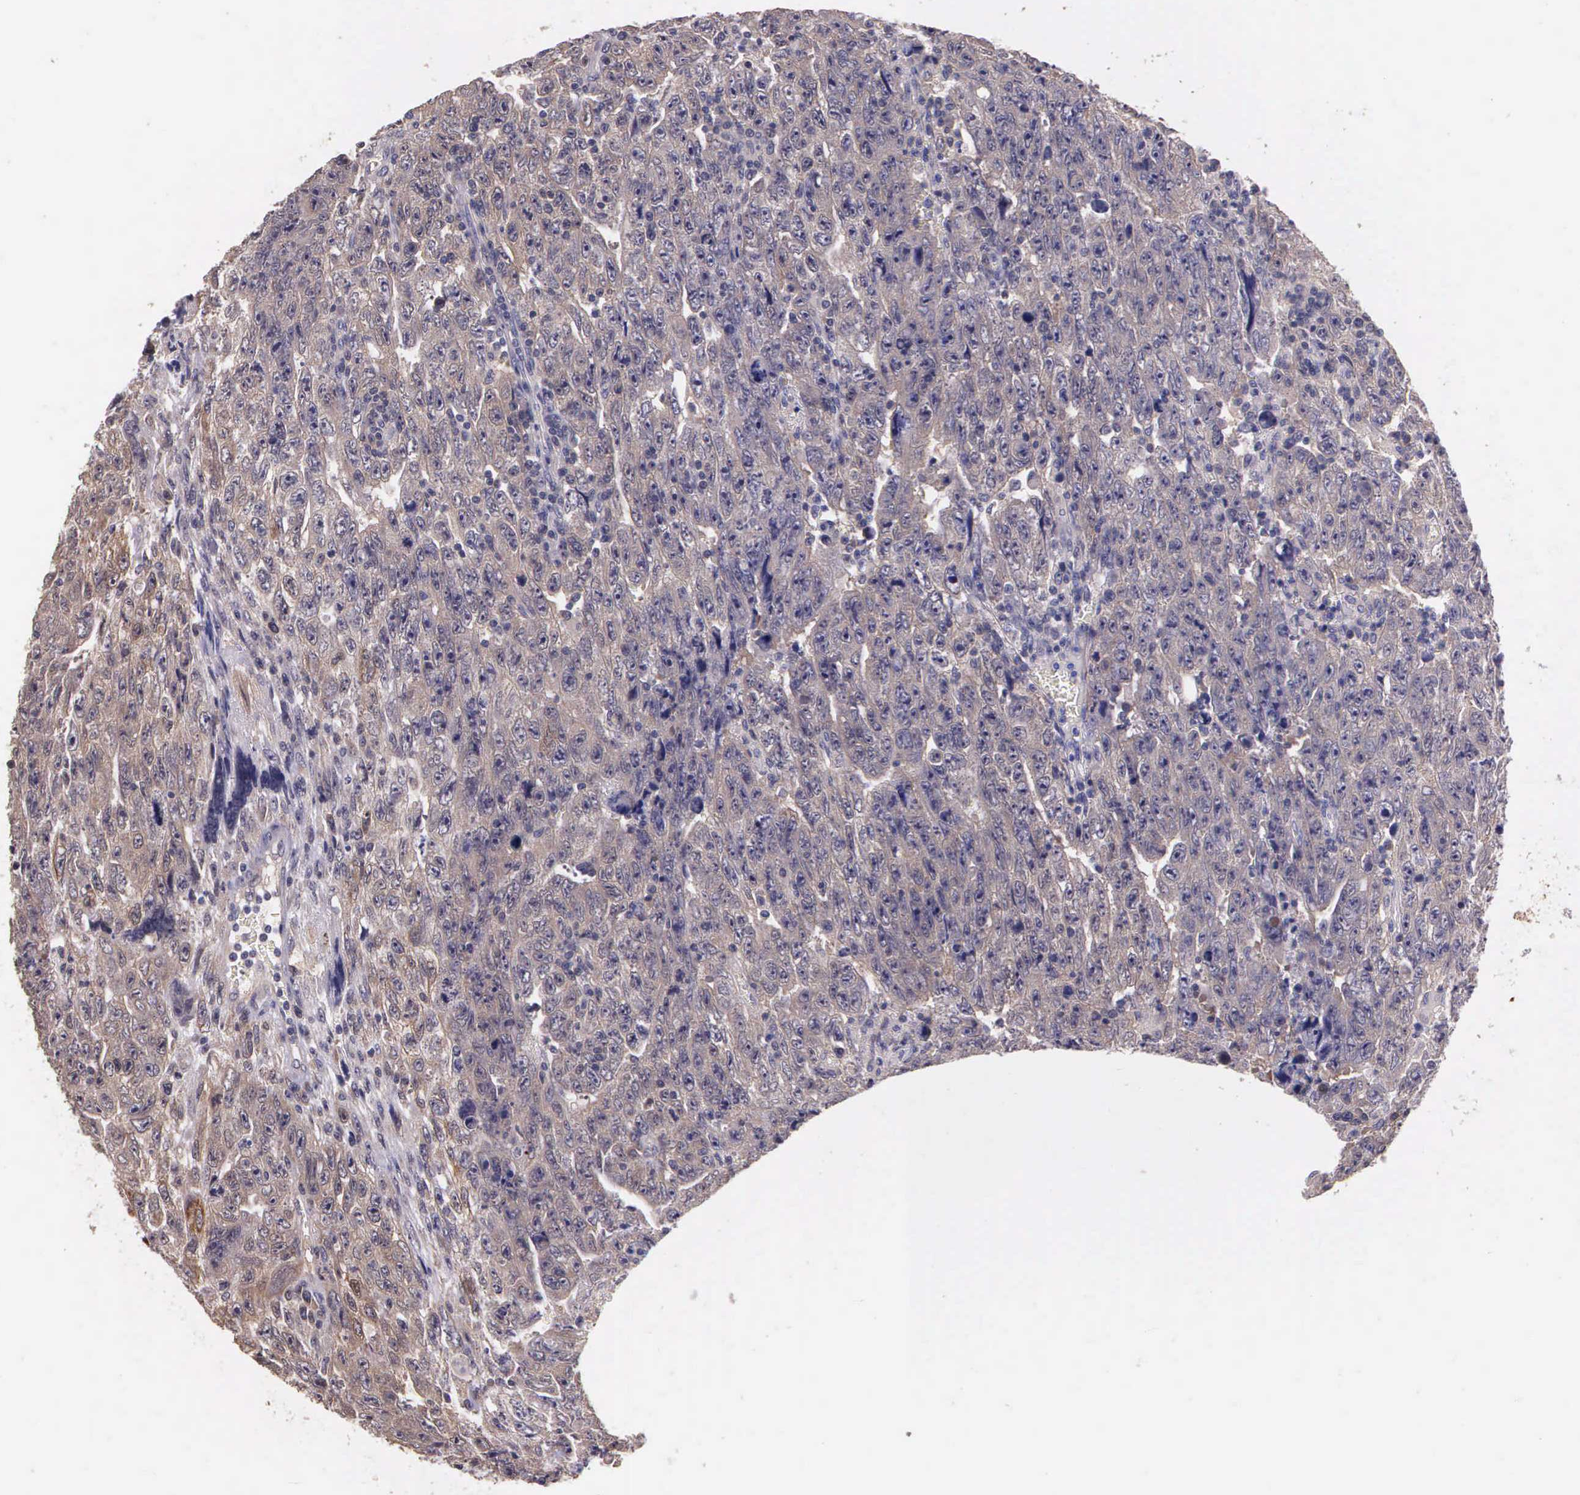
{"staining": {"intensity": "negative", "quantity": "none", "location": "none"}, "tissue": "testis cancer", "cell_type": "Tumor cells", "image_type": "cancer", "snomed": [{"axis": "morphology", "description": "Carcinoma, Embryonal, NOS"}, {"axis": "topography", "description": "Testis"}], "caption": "Tumor cells show no significant staining in embryonal carcinoma (testis).", "gene": "IGBP1", "patient": {"sex": "male", "age": 28}}